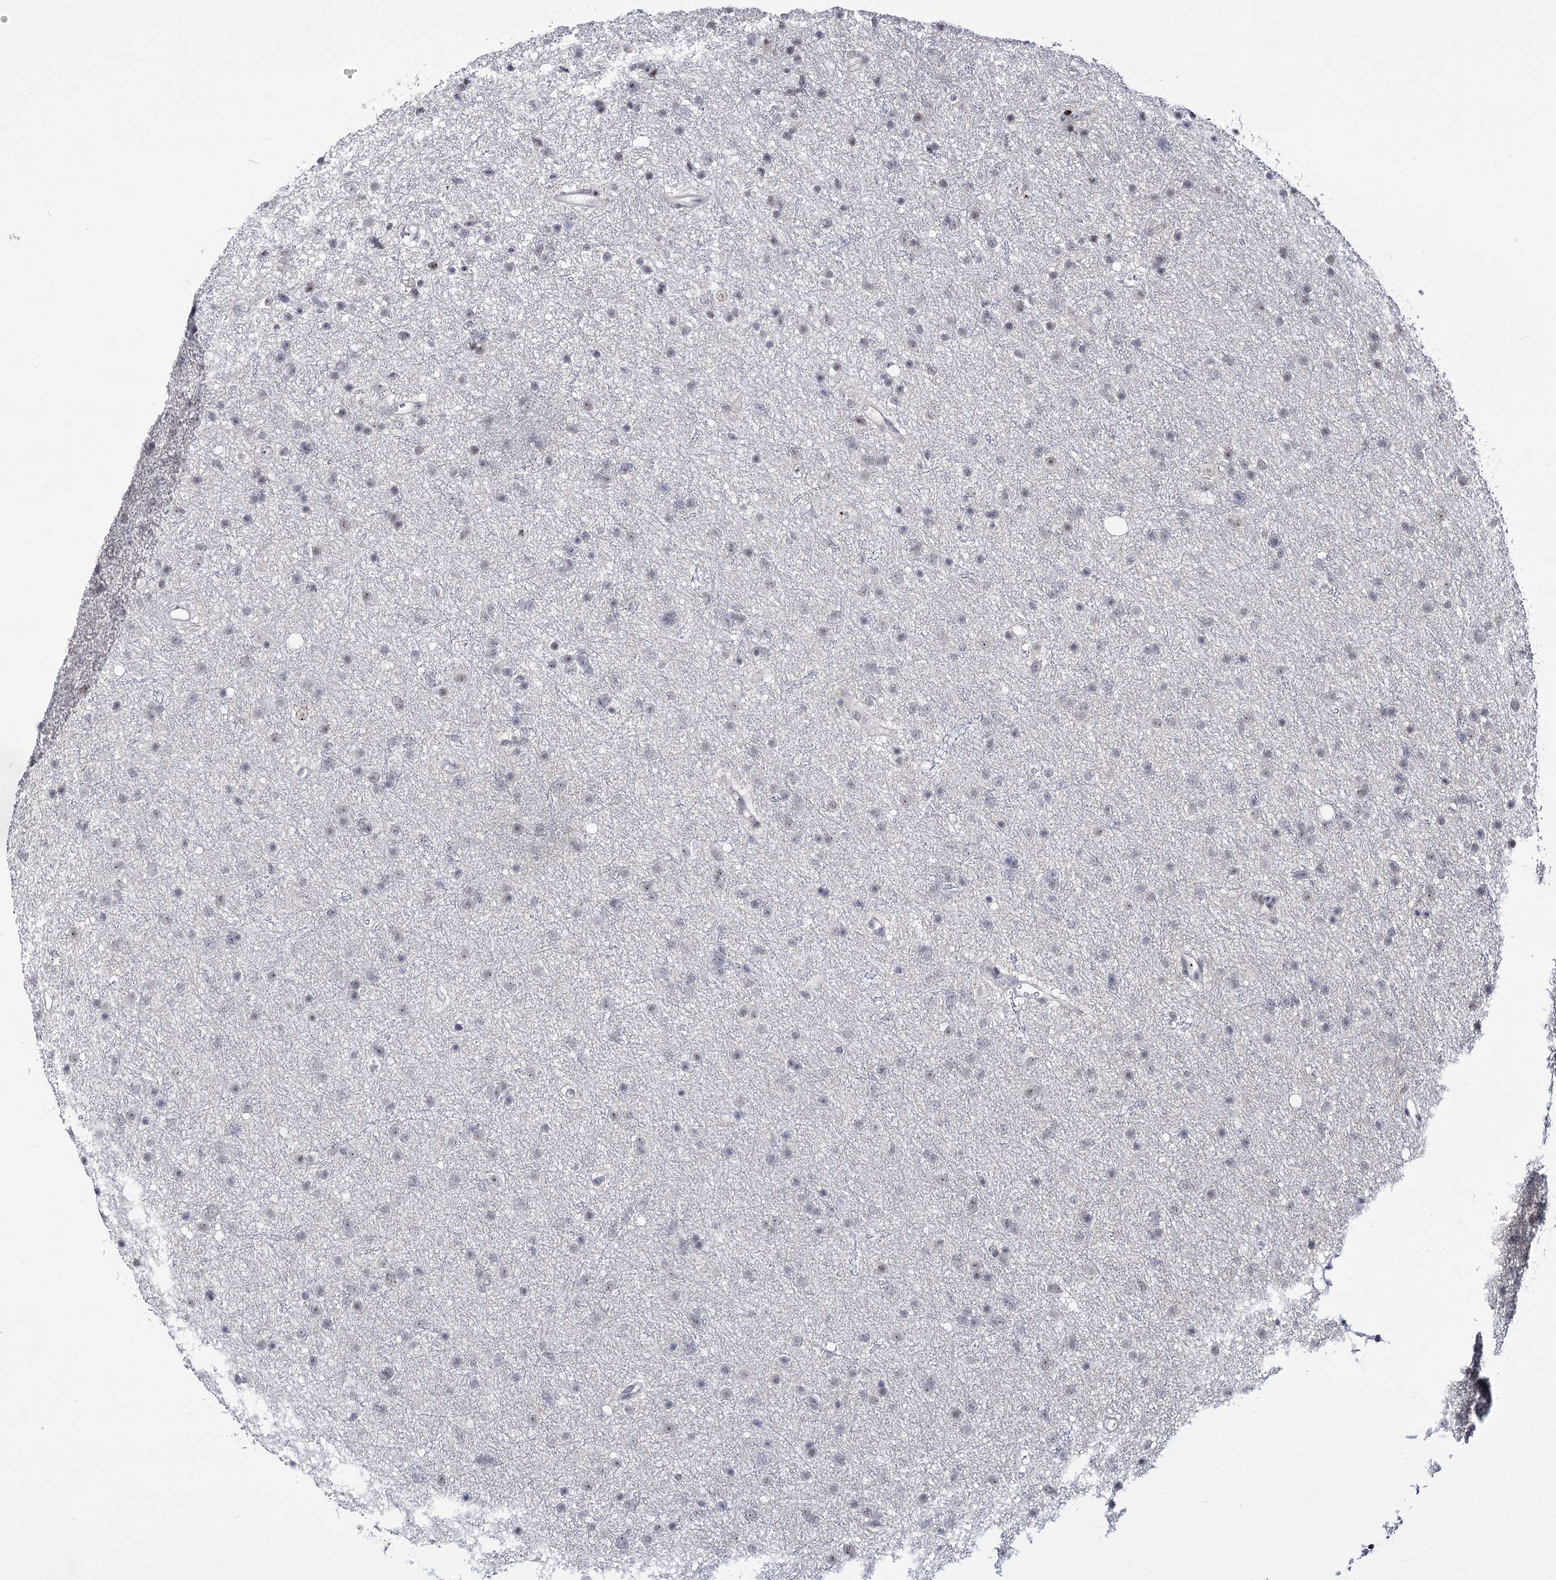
{"staining": {"intensity": "negative", "quantity": "none", "location": "none"}, "tissue": "glioma", "cell_type": "Tumor cells", "image_type": "cancer", "snomed": [{"axis": "morphology", "description": "Glioma, malignant, Low grade"}, {"axis": "topography", "description": "Cerebral cortex"}], "caption": "Photomicrograph shows no significant protein positivity in tumor cells of malignant glioma (low-grade).", "gene": "STOX1", "patient": {"sex": "female", "age": 39}}